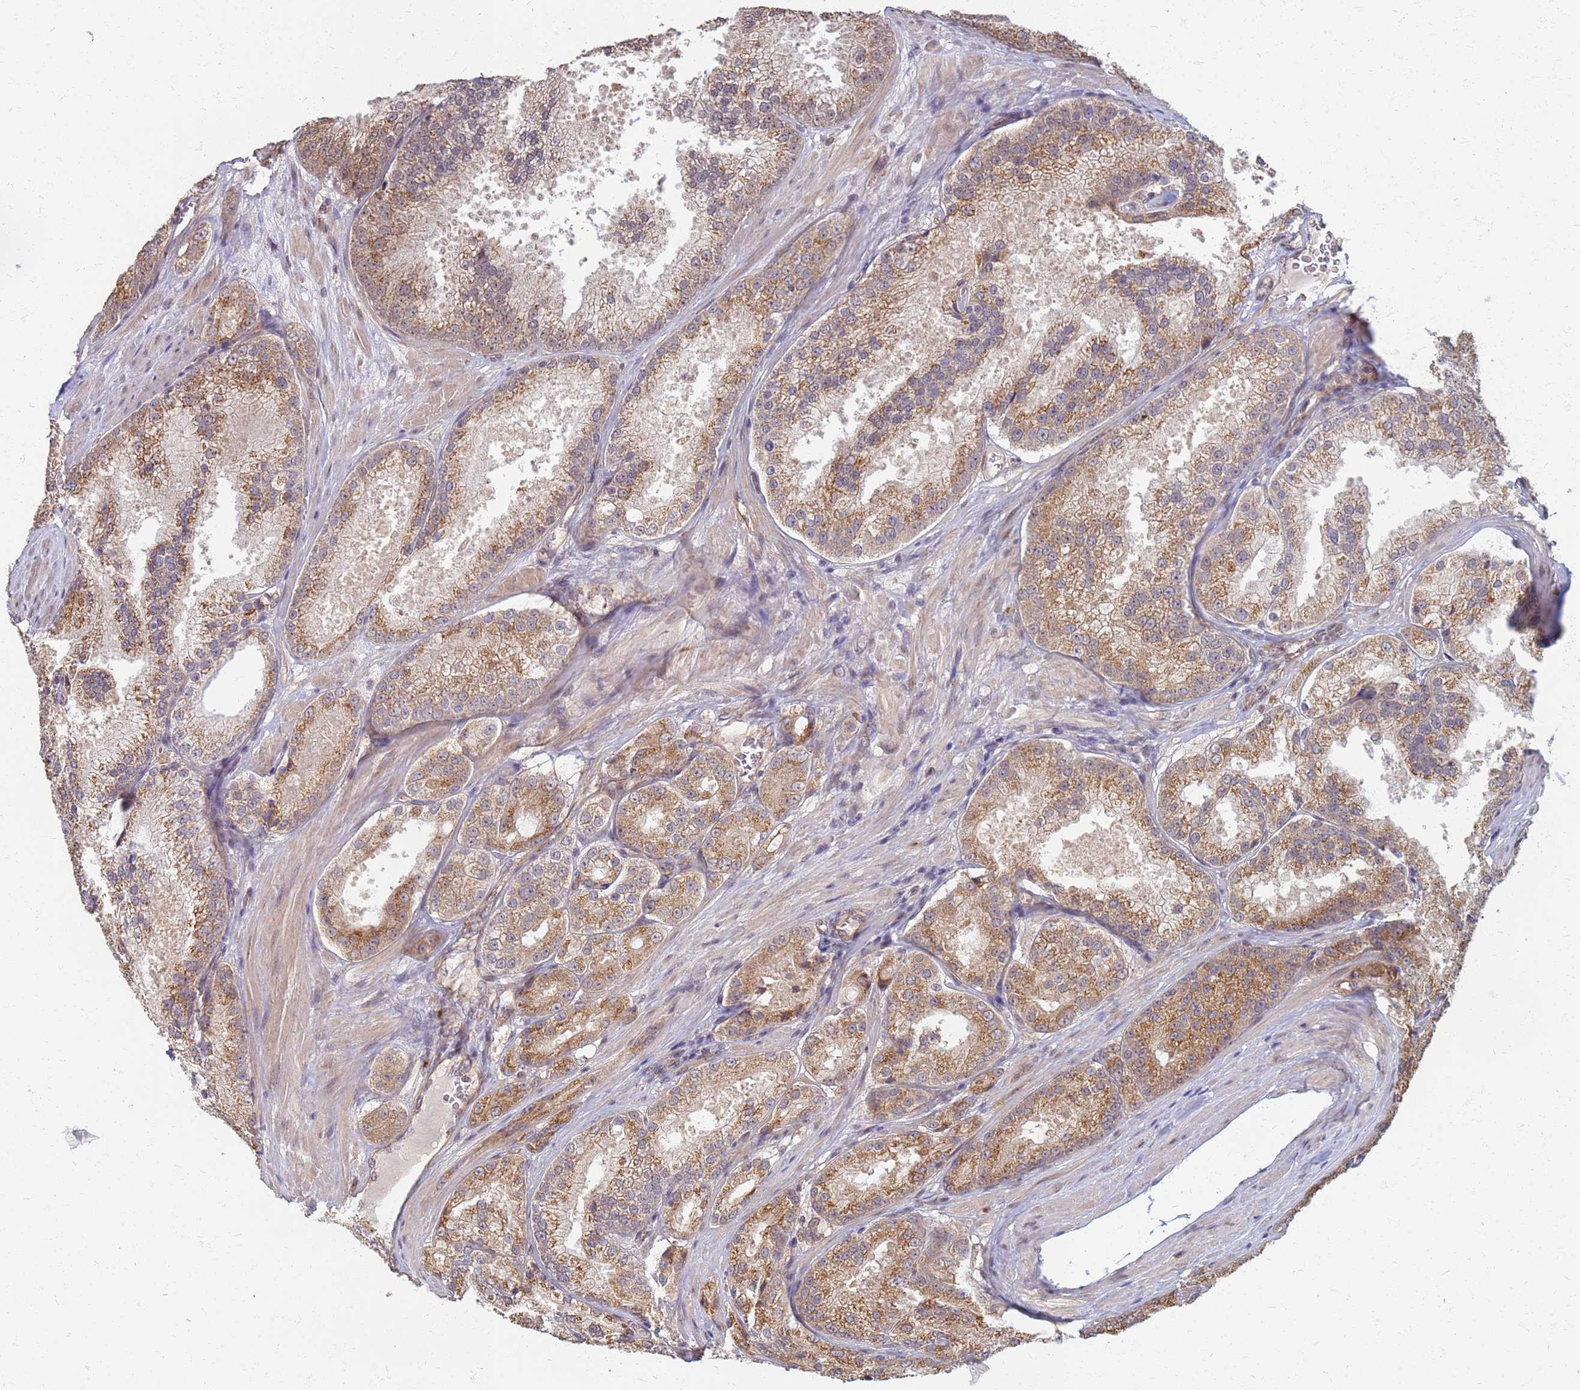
{"staining": {"intensity": "moderate", "quantity": ">75%", "location": "cytoplasmic/membranous"}, "tissue": "prostate cancer", "cell_type": "Tumor cells", "image_type": "cancer", "snomed": [{"axis": "morphology", "description": "Adenocarcinoma, High grade"}, {"axis": "topography", "description": "Prostate"}], "caption": "Tumor cells exhibit medium levels of moderate cytoplasmic/membranous expression in approximately >75% of cells in prostate adenocarcinoma (high-grade).", "gene": "ITGB4", "patient": {"sex": "male", "age": 61}}